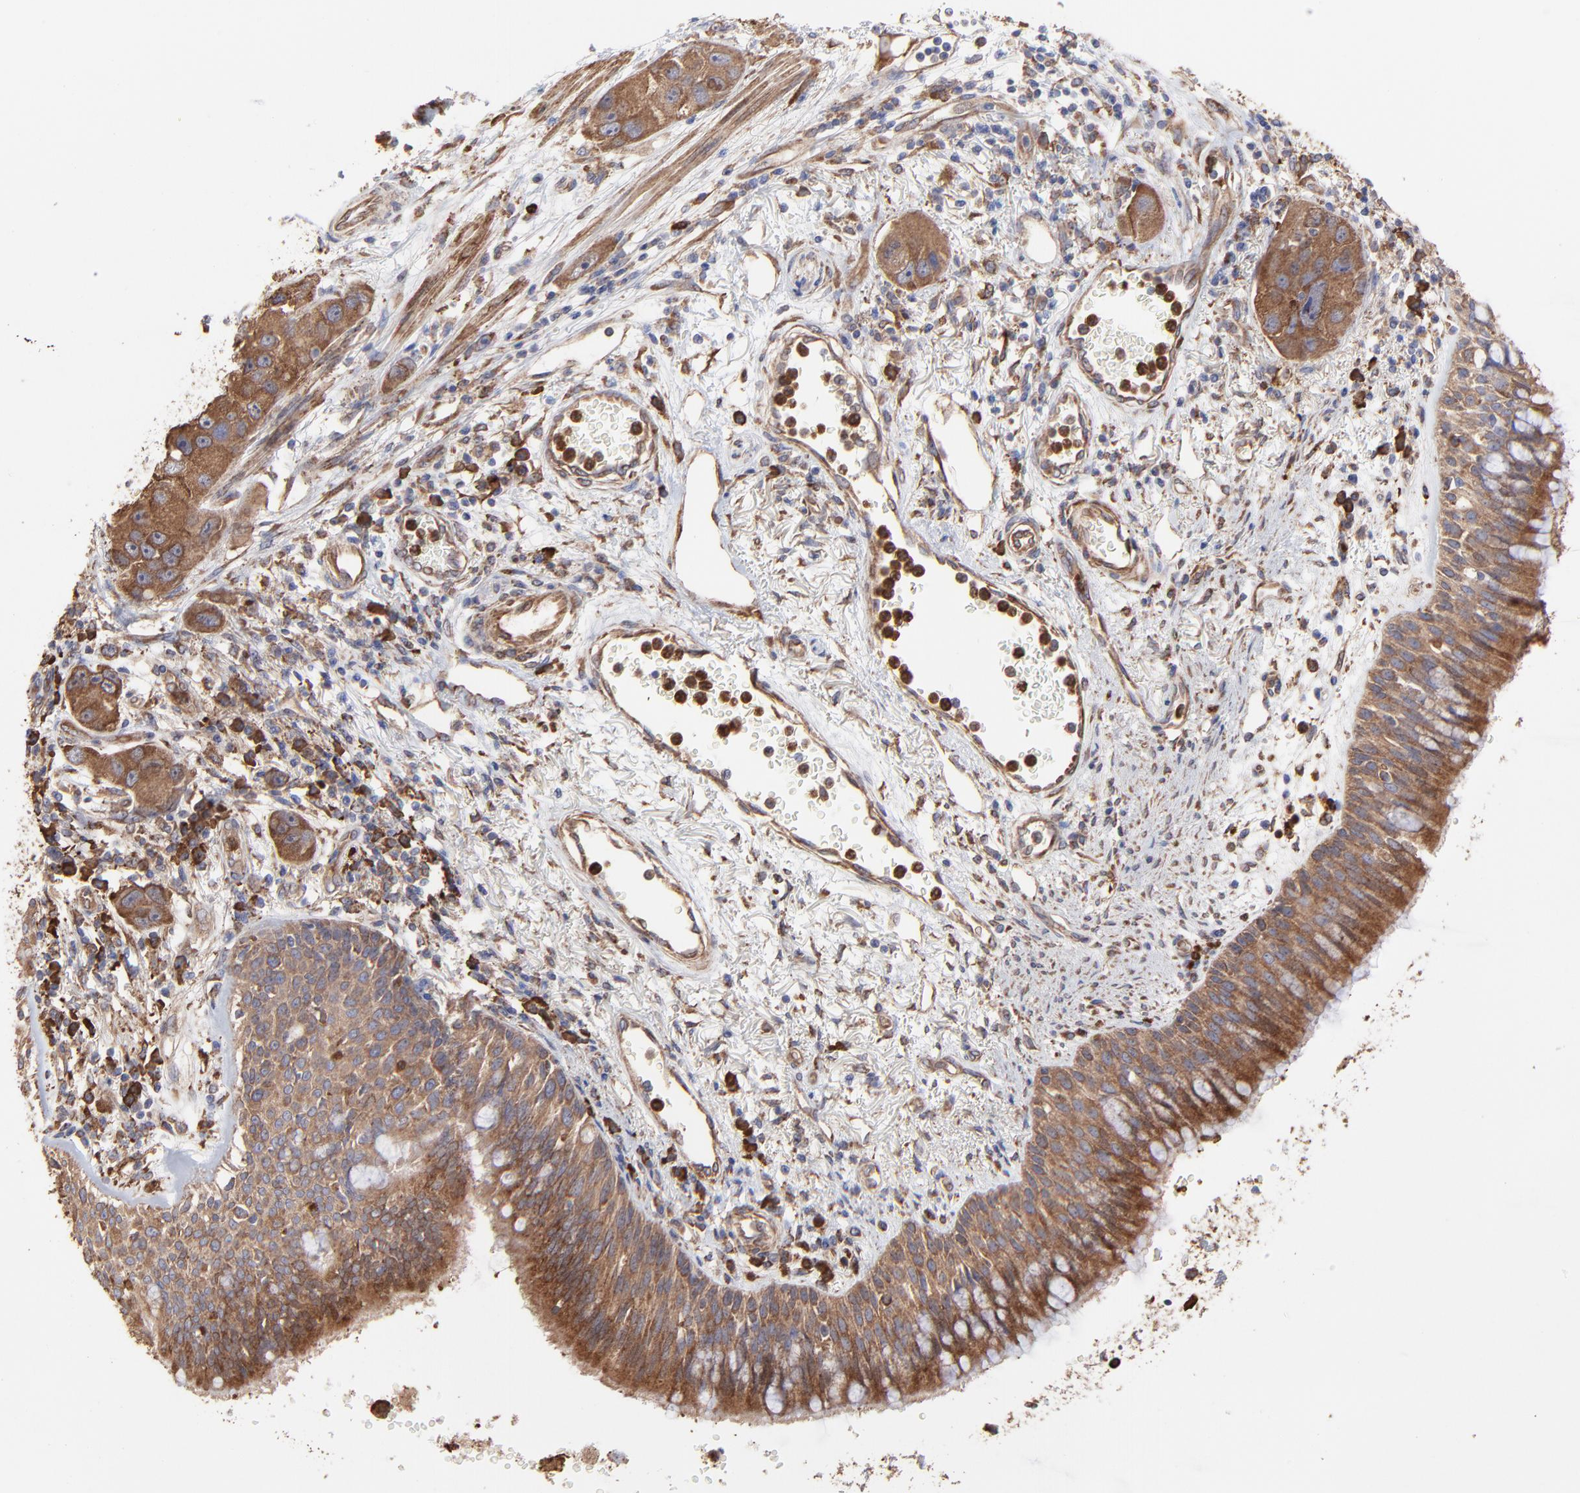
{"staining": {"intensity": "strong", "quantity": ">75%", "location": "cytoplasmic/membranous"}, "tissue": "bronchus", "cell_type": "Respiratory epithelial cells", "image_type": "normal", "snomed": [{"axis": "morphology", "description": "Normal tissue, NOS"}, {"axis": "morphology", "description": "Adenocarcinoma, NOS"}, {"axis": "morphology", "description": "Adenocarcinoma, metastatic, NOS"}, {"axis": "topography", "description": "Lymph node"}, {"axis": "topography", "description": "Bronchus"}, {"axis": "topography", "description": "Lung"}], "caption": "Human bronchus stained for a protein (brown) shows strong cytoplasmic/membranous positive positivity in about >75% of respiratory epithelial cells.", "gene": "PFKM", "patient": {"sex": "female", "age": 54}}